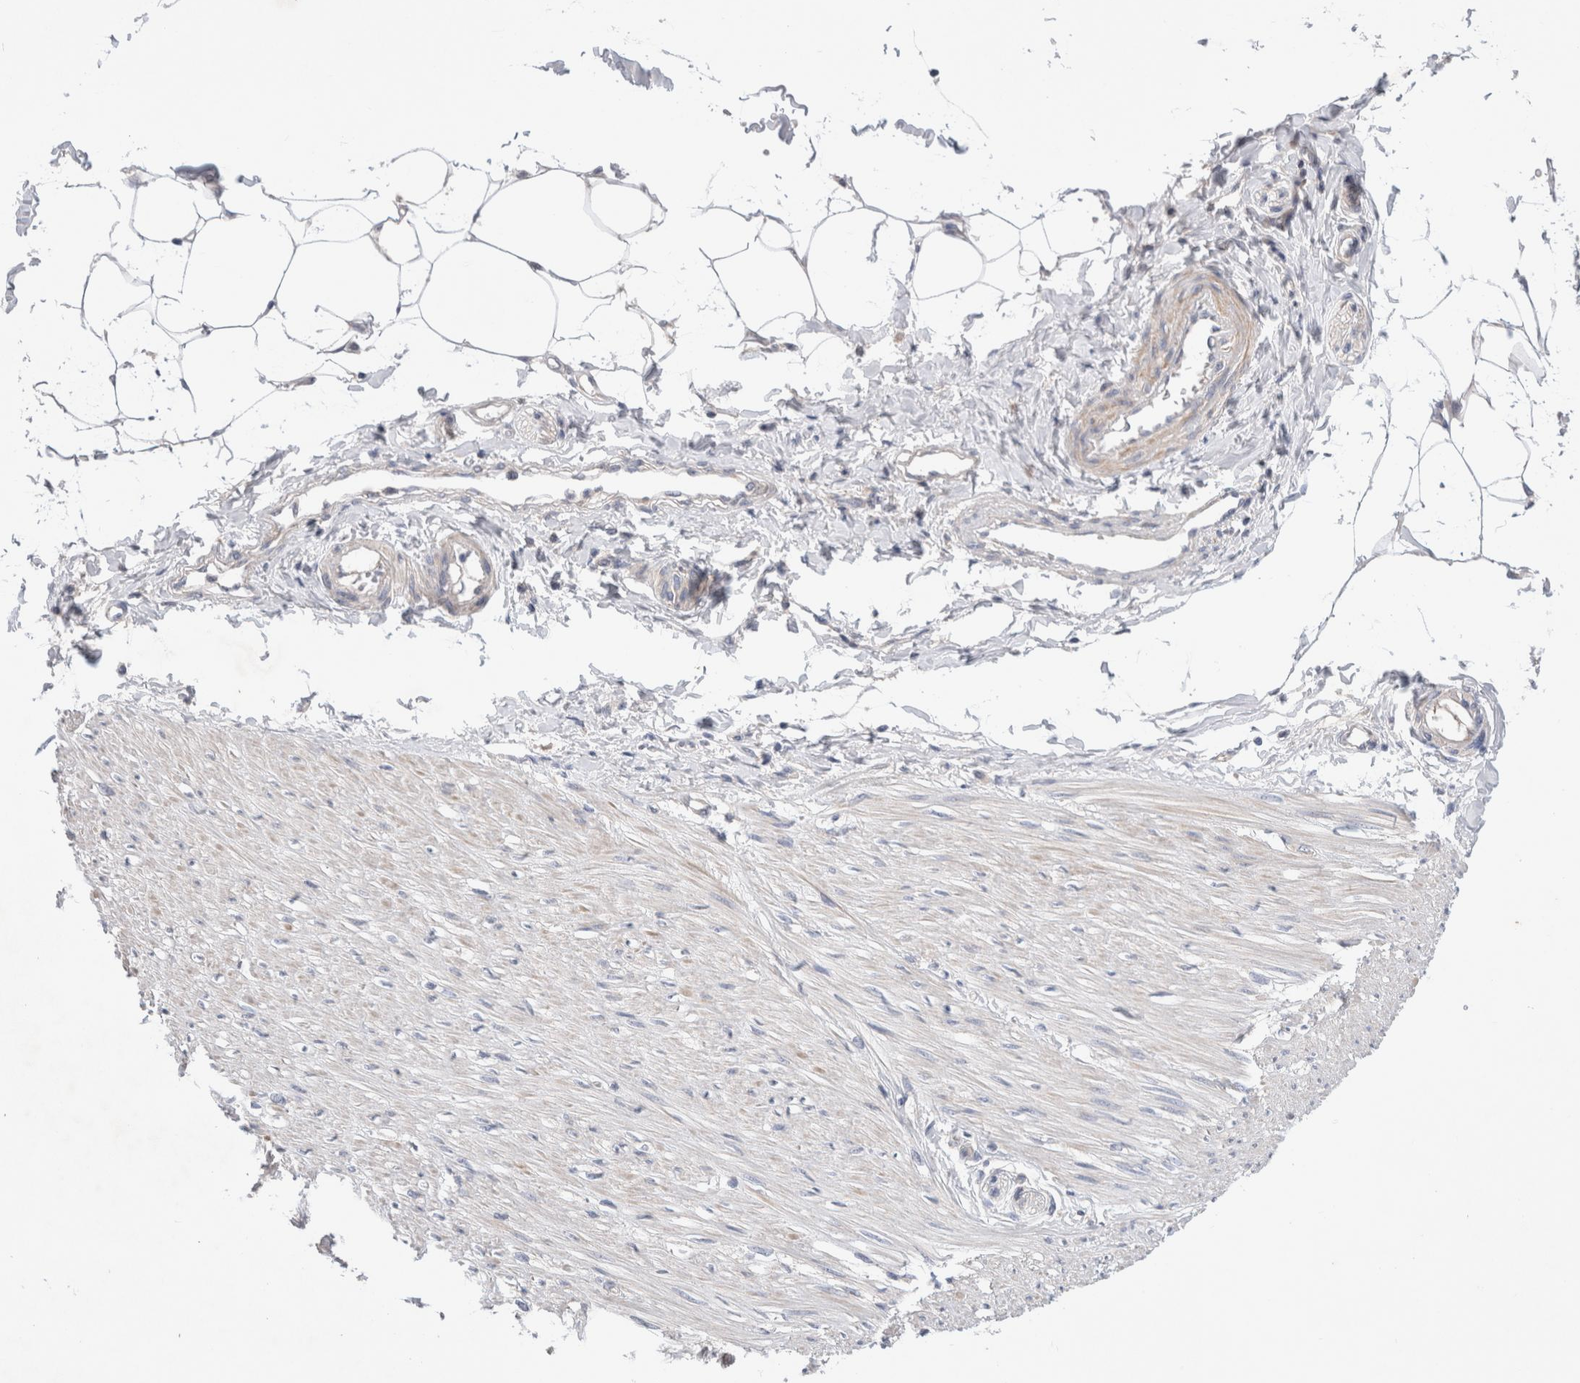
{"staining": {"intensity": "negative", "quantity": "none", "location": "none"}, "tissue": "adipose tissue", "cell_type": "Adipocytes", "image_type": "normal", "snomed": [{"axis": "morphology", "description": "Normal tissue, NOS"}, {"axis": "morphology", "description": "Adenocarcinoma, NOS"}, {"axis": "topography", "description": "Colon"}, {"axis": "topography", "description": "Peripheral nerve tissue"}], "caption": "Immunohistochemistry (IHC) of benign human adipose tissue shows no staining in adipocytes.", "gene": "IFT74", "patient": {"sex": "male", "age": 14}}